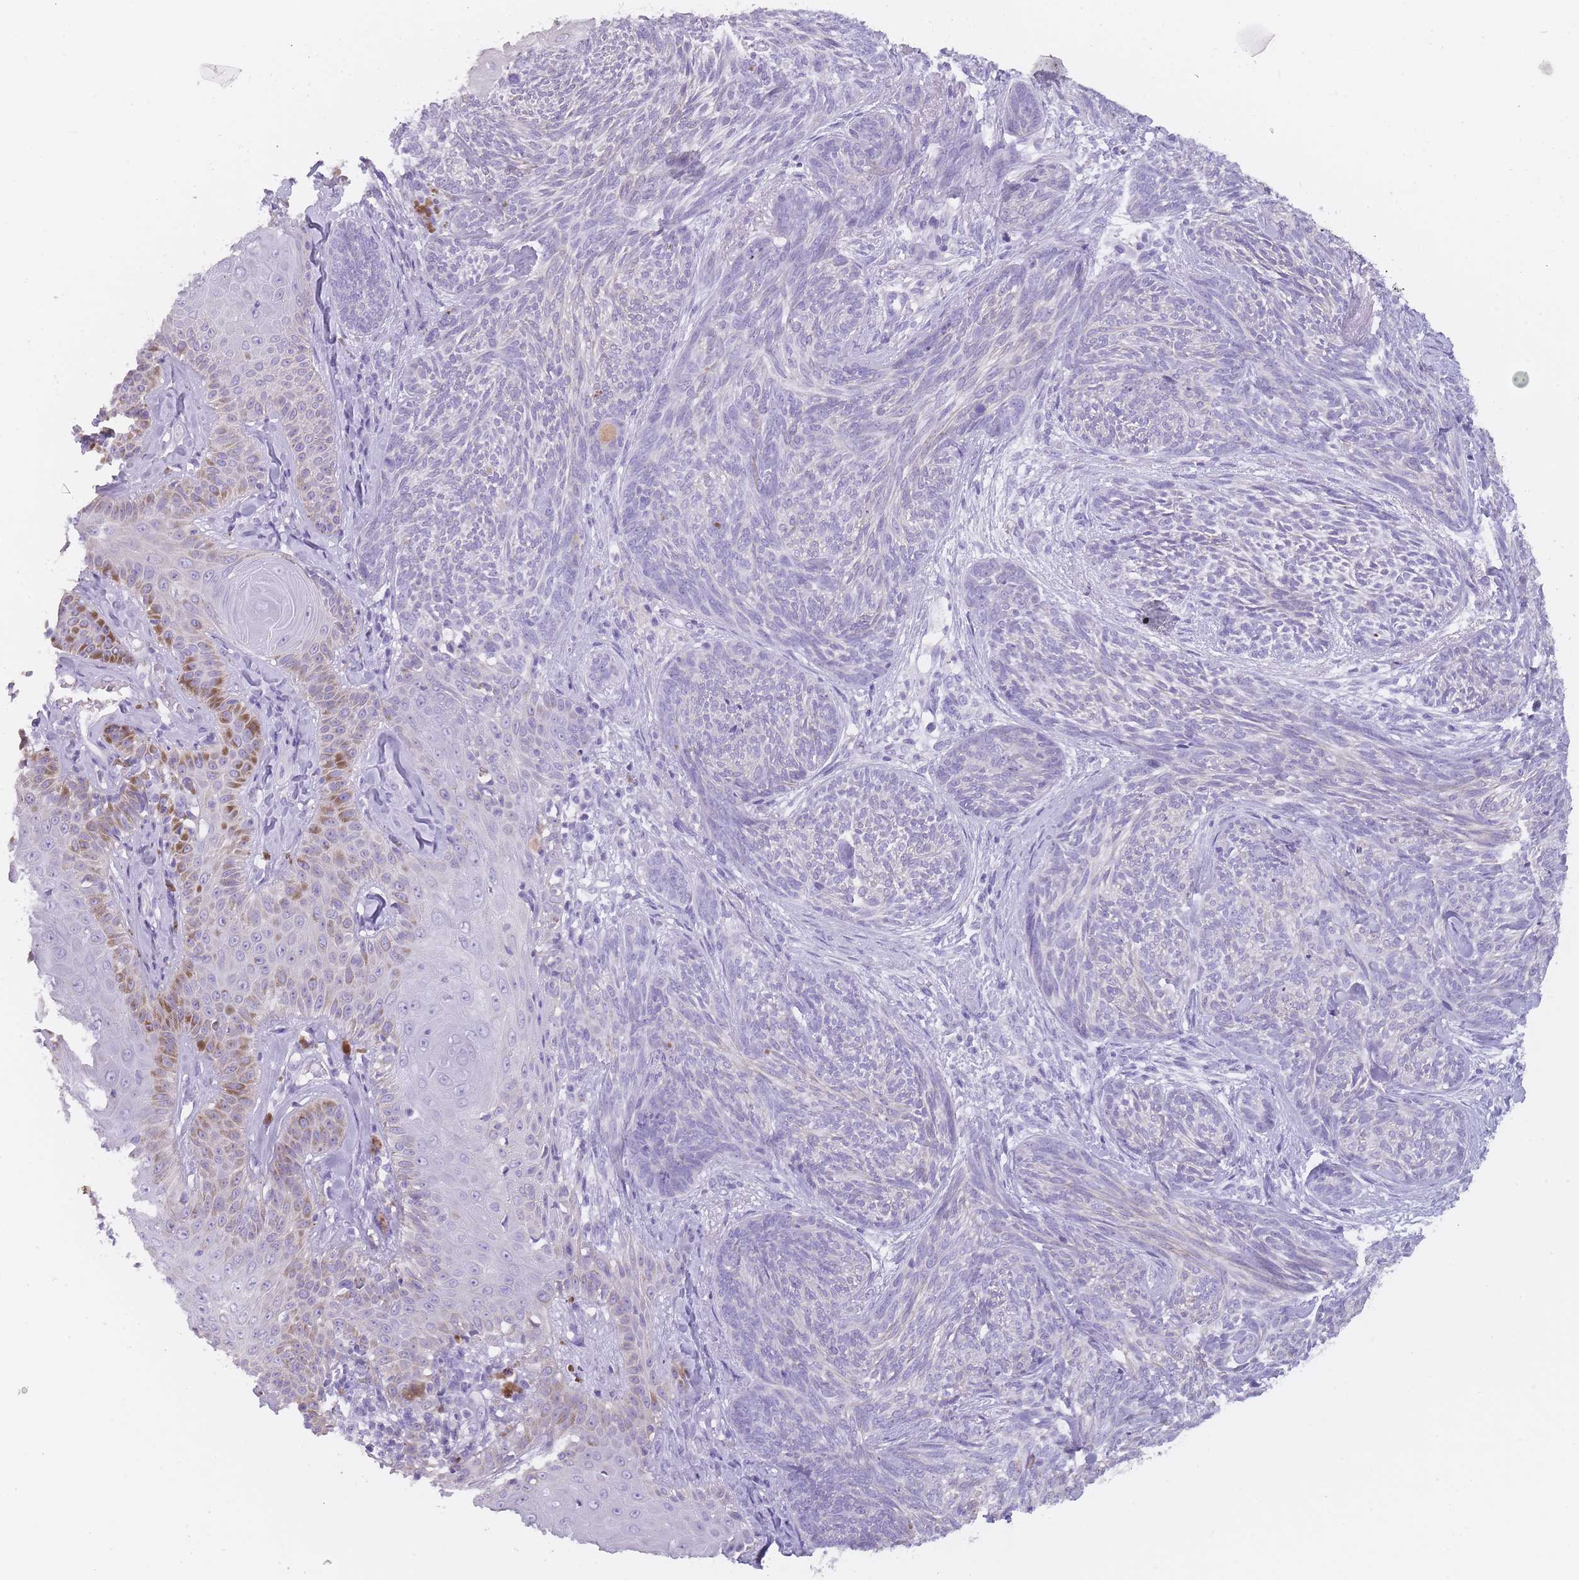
{"staining": {"intensity": "negative", "quantity": "none", "location": "none"}, "tissue": "skin cancer", "cell_type": "Tumor cells", "image_type": "cancer", "snomed": [{"axis": "morphology", "description": "Basal cell carcinoma"}, {"axis": "topography", "description": "Skin"}], "caption": "Immunohistochemical staining of human skin cancer demonstrates no significant expression in tumor cells. (Stains: DAB (3,3'-diaminobenzidine) immunohistochemistry (IHC) with hematoxylin counter stain, Microscopy: brightfield microscopy at high magnification).", "gene": "CR1L", "patient": {"sex": "male", "age": 73}}